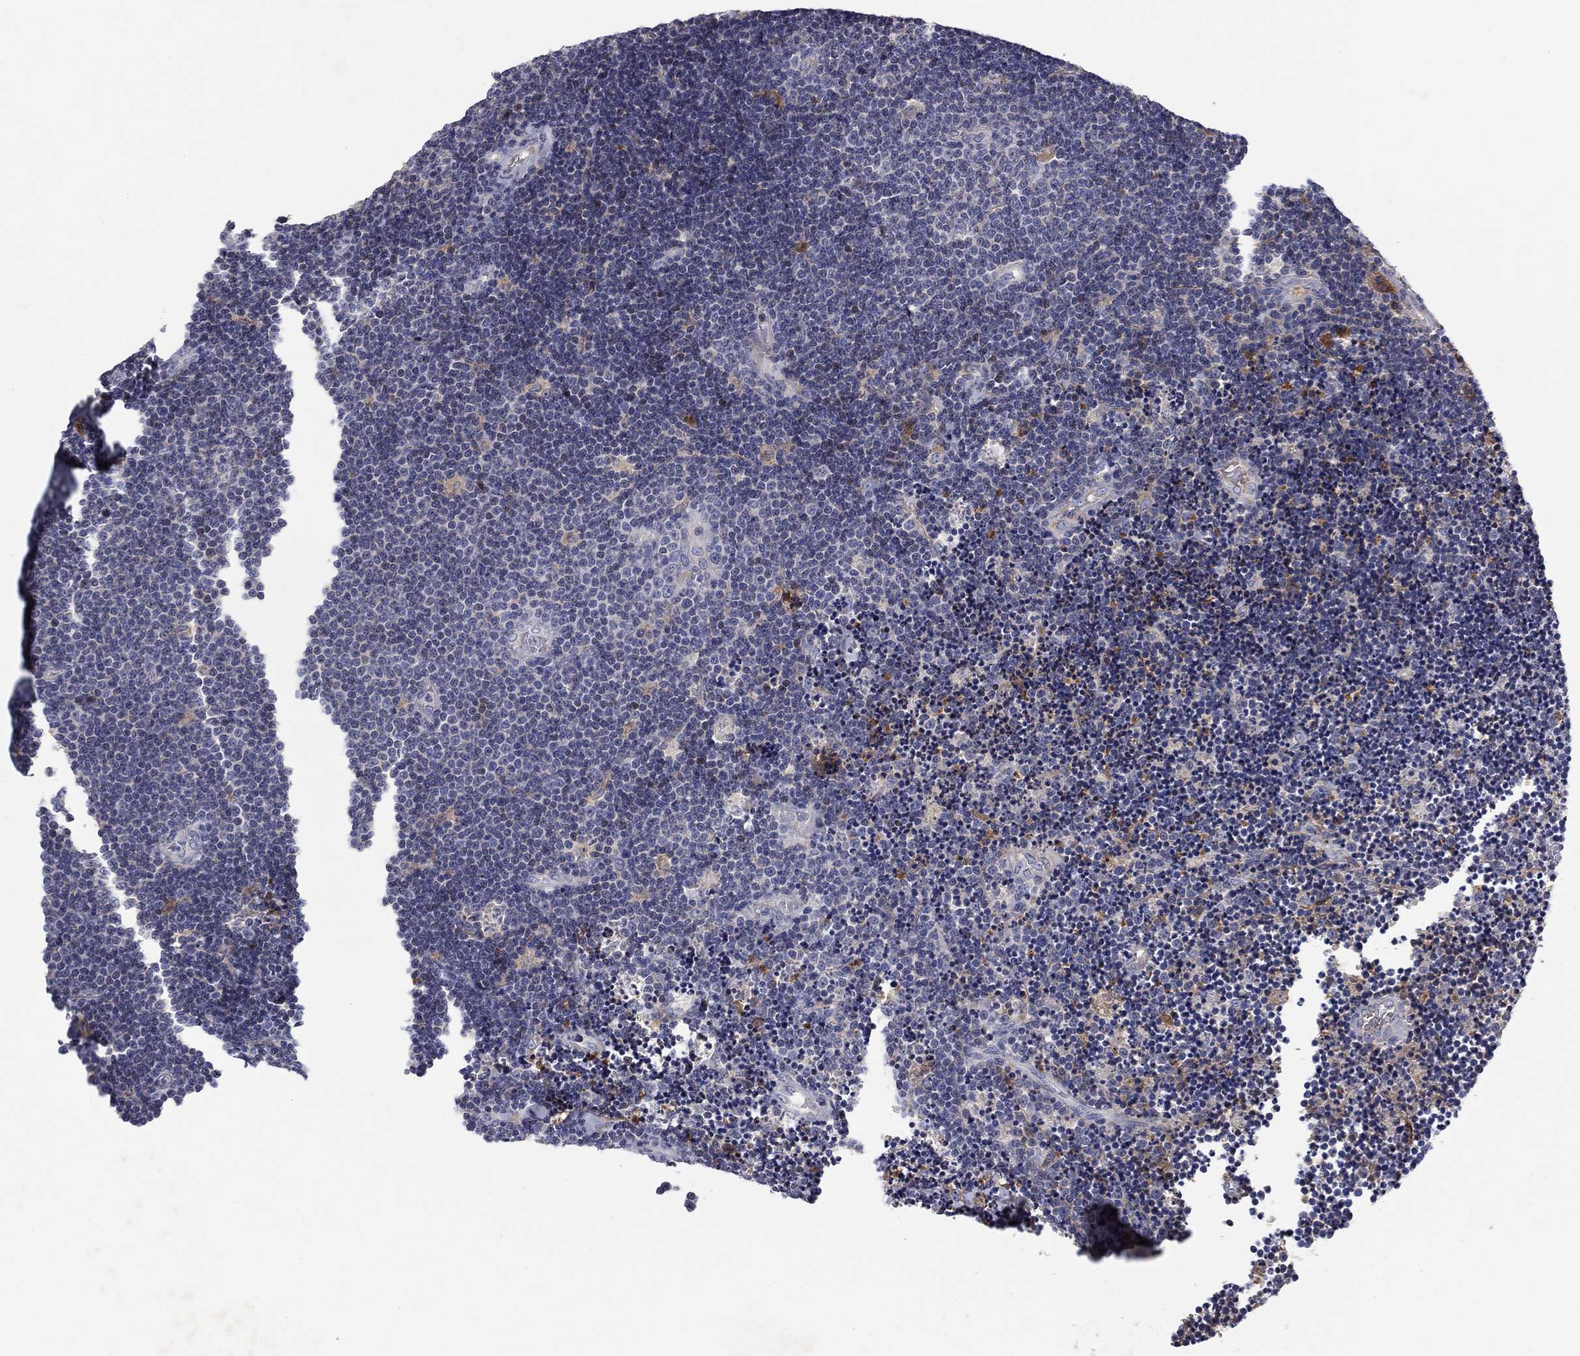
{"staining": {"intensity": "negative", "quantity": "none", "location": "none"}, "tissue": "lymphoma", "cell_type": "Tumor cells", "image_type": "cancer", "snomed": [{"axis": "morphology", "description": "Malignant lymphoma, non-Hodgkin's type, Low grade"}, {"axis": "topography", "description": "Brain"}], "caption": "Protein analysis of low-grade malignant lymphoma, non-Hodgkin's type demonstrates no significant staining in tumor cells.", "gene": "PTGDS", "patient": {"sex": "female", "age": 66}}